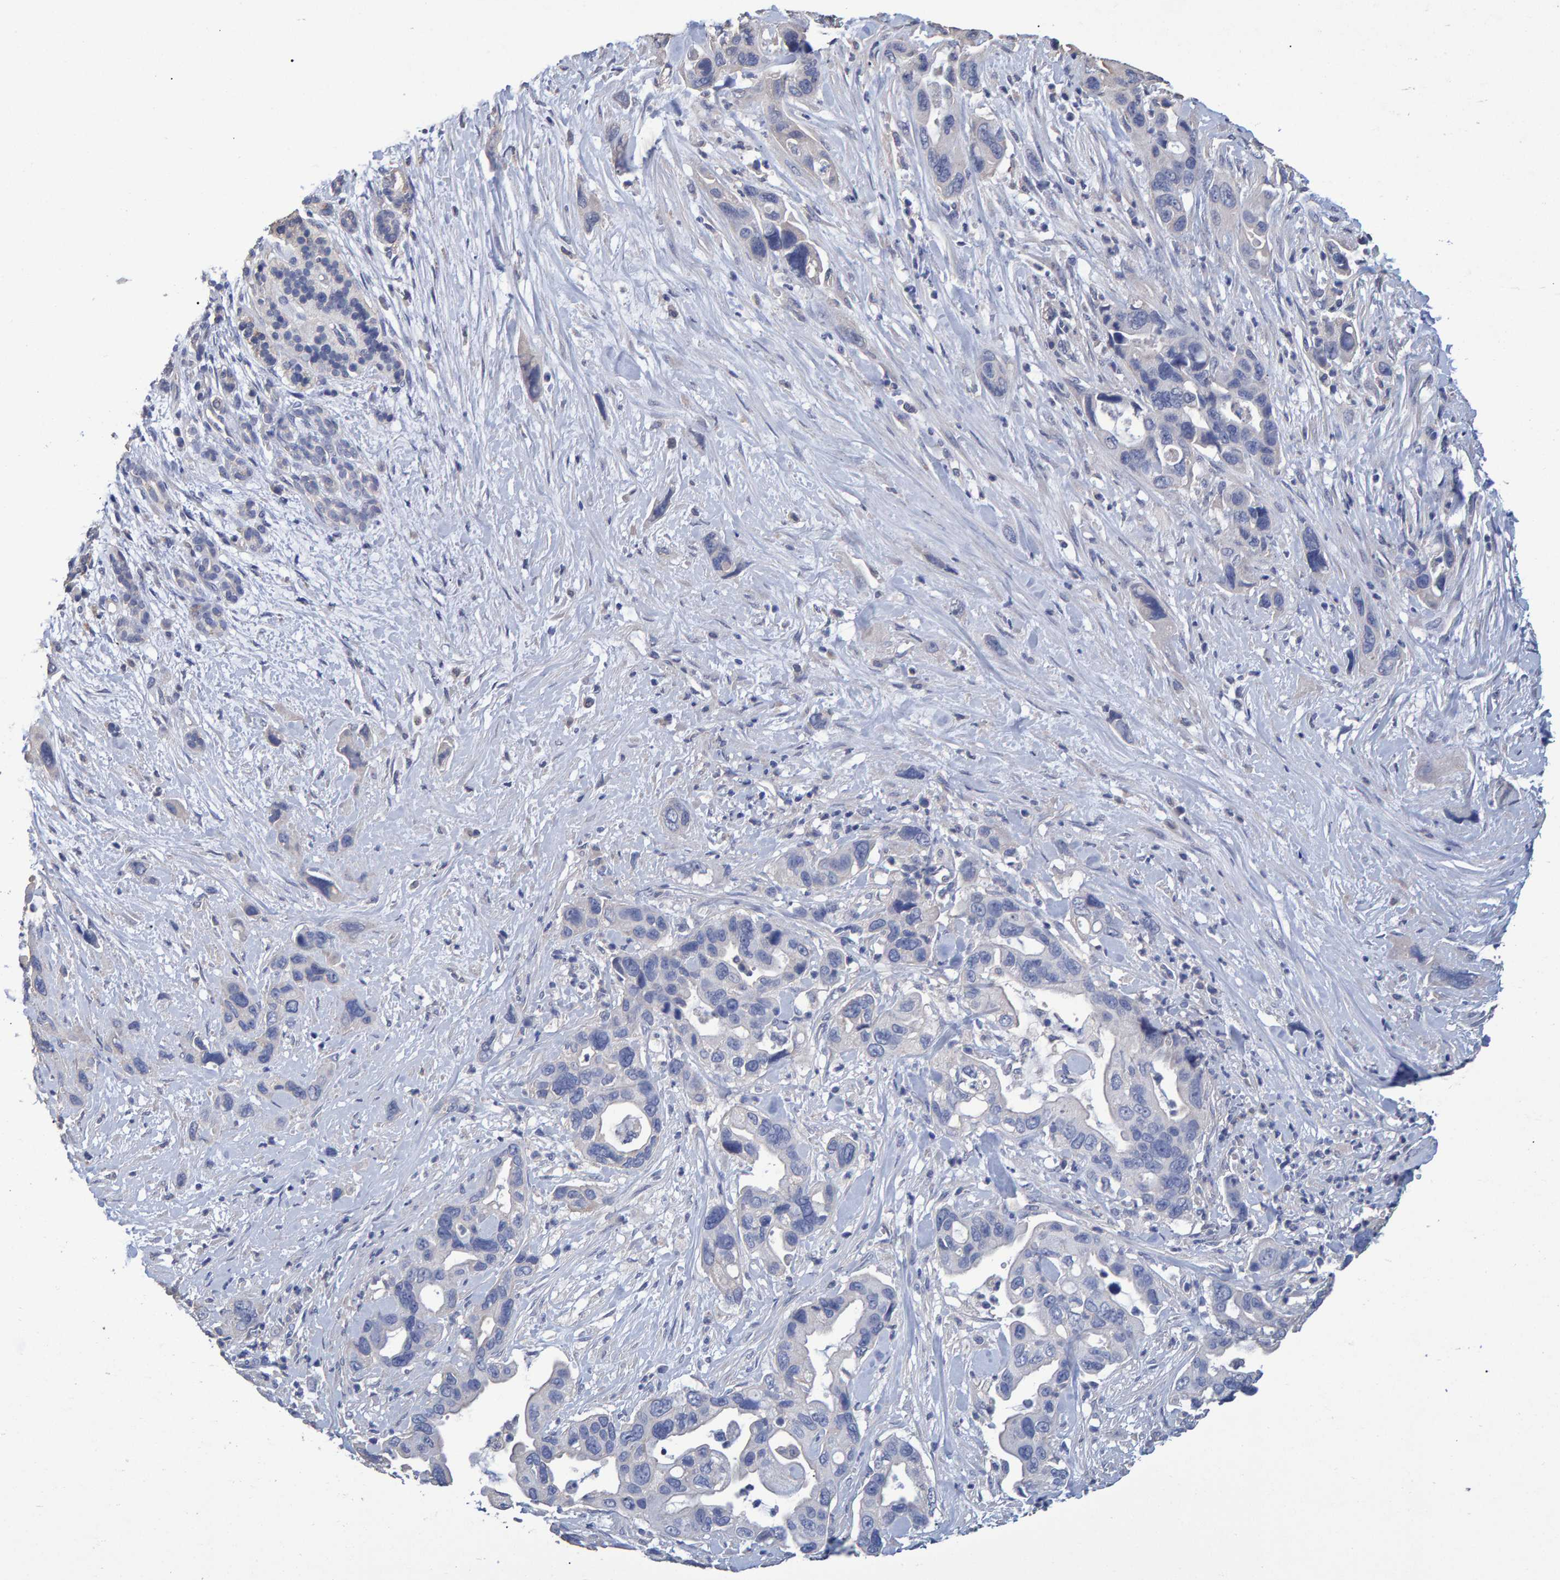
{"staining": {"intensity": "negative", "quantity": "none", "location": "none"}, "tissue": "pancreatic cancer", "cell_type": "Tumor cells", "image_type": "cancer", "snomed": [{"axis": "morphology", "description": "Adenocarcinoma, NOS"}, {"axis": "topography", "description": "Pancreas"}], "caption": "Tumor cells show no significant protein positivity in pancreatic cancer (adenocarcinoma).", "gene": "HEMGN", "patient": {"sex": "female", "age": 70}}